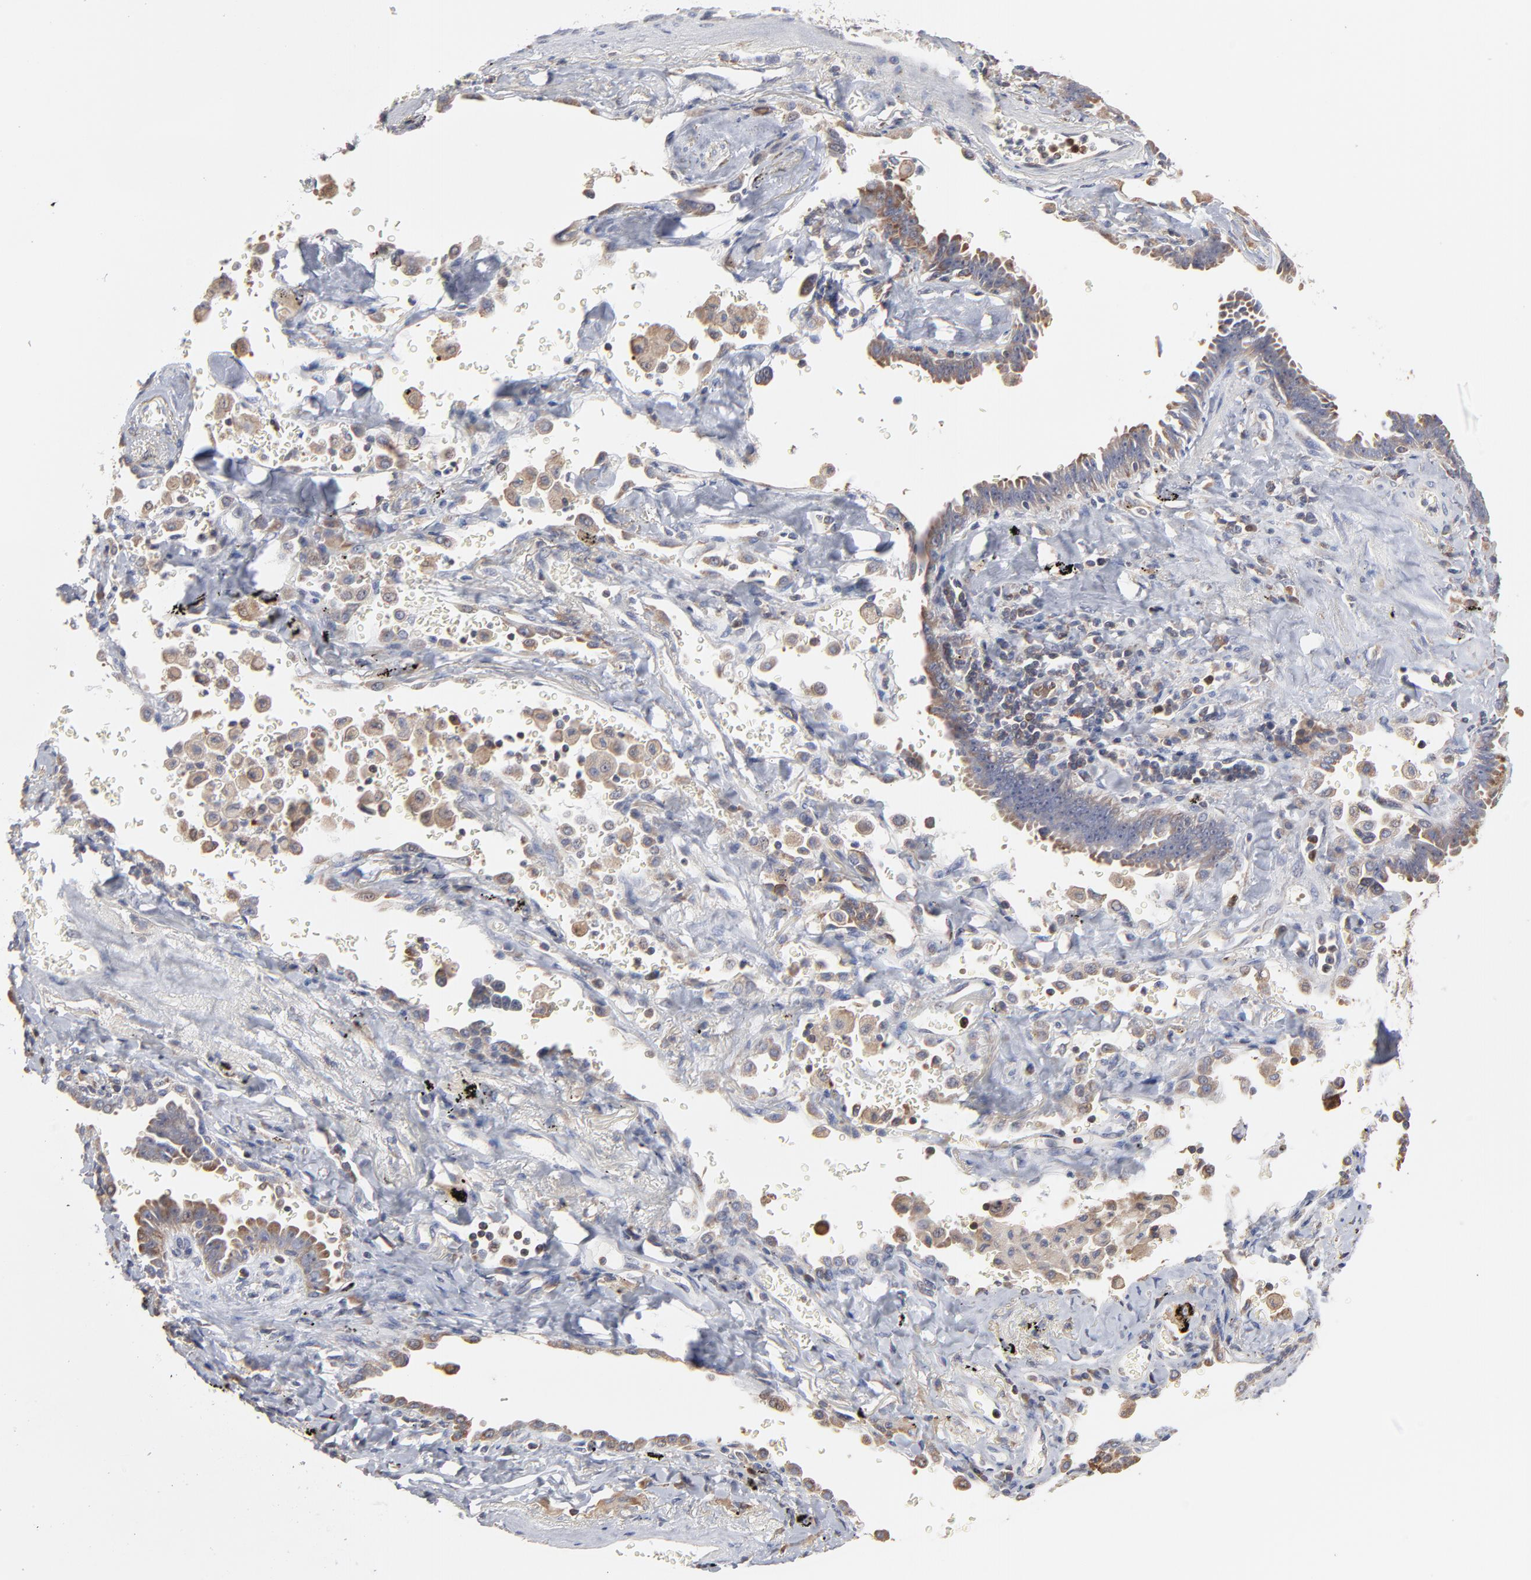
{"staining": {"intensity": "moderate", "quantity": "25%-75%", "location": "cytoplasmic/membranous"}, "tissue": "lung cancer", "cell_type": "Tumor cells", "image_type": "cancer", "snomed": [{"axis": "morphology", "description": "Adenocarcinoma, NOS"}, {"axis": "topography", "description": "Lung"}], "caption": "The micrograph shows a brown stain indicating the presence of a protein in the cytoplasmic/membranous of tumor cells in lung cancer.", "gene": "RNF213", "patient": {"sex": "female", "age": 64}}